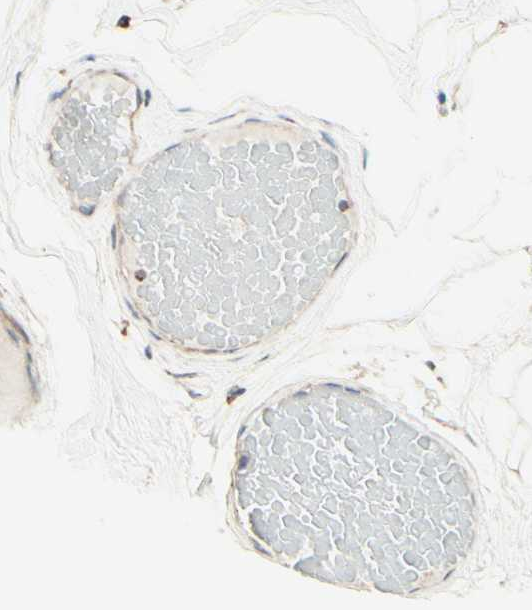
{"staining": {"intensity": "weak", "quantity": ">75%", "location": "cytoplasmic/membranous"}, "tissue": "breast", "cell_type": "Adipocytes", "image_type": "normal", "snomed": [{"axis": "morphology", "description": "Normal tissue, NOS"}, {"axis": "topography", "description": "Breast"}], "caption": "The image shows immunohistochemical staining of normal breast. There is weak cytoplasmic/membranous expression is identified in about >75% of adipocytes. Immunohistochemistry (ihc) stains the protein of interest in brown and the nuclei are stained blue.", "gene": "DHRS3", "patient": {"sex": "female", "age": 75}}